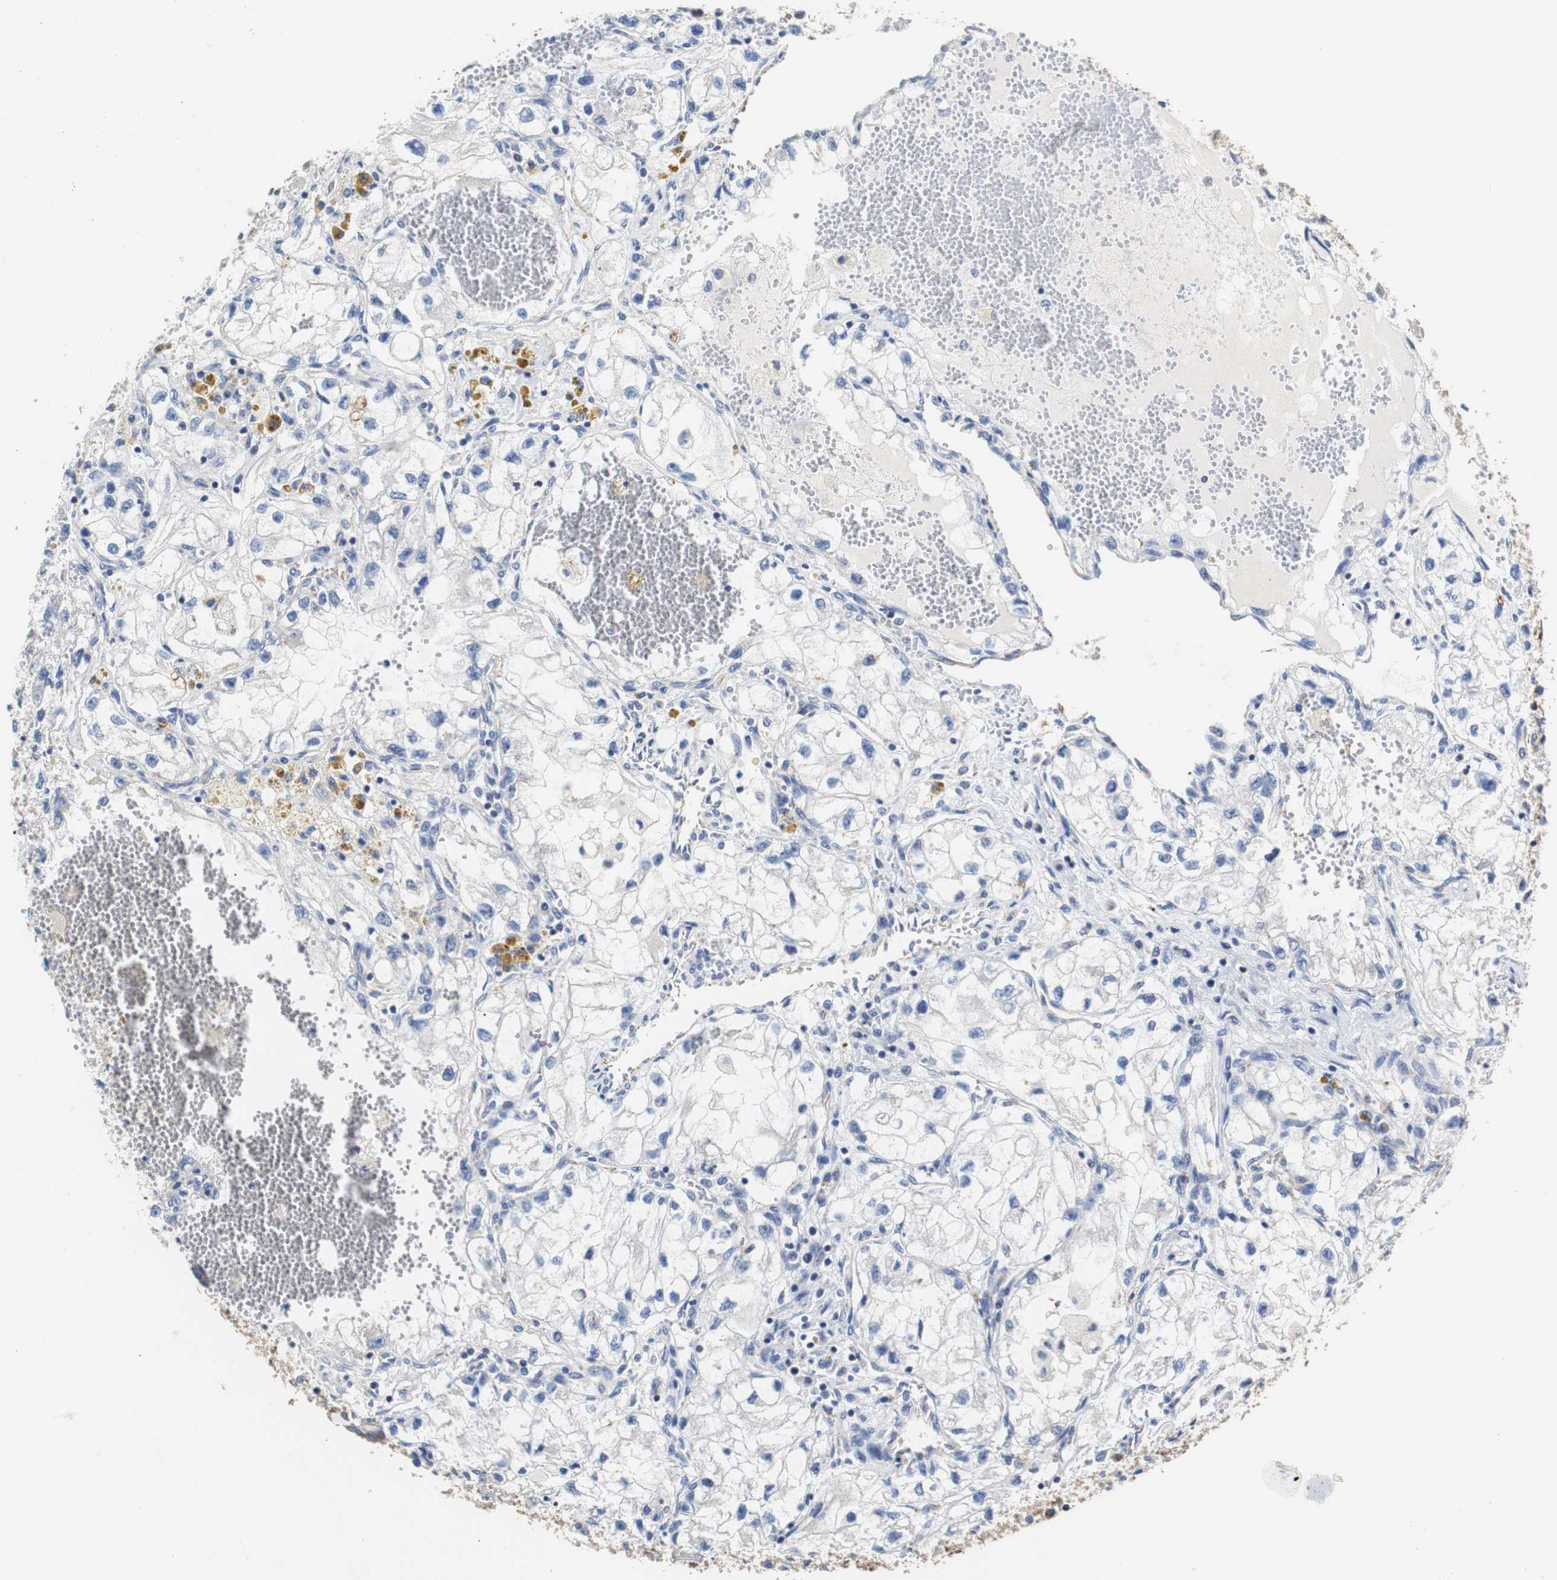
{"staining": {"intensity": "negative", "quantity": "none", "location": "none"}, "tissue": "renal cancer", "cell_type": "Tumor cells", "image_type": "cancer", "snomed": [{"axis": "morphology", "description": "Adenocarcinoma, NOS"}, {"axis": "topography", "description": "Kidney"}], "caption": "Immunohistochemistry (IHC) micrograph of neoplastic tissue: renal cancer (adenocarcinoma) stained with DAB reveals no significant protein positivity in tumor cells. (DAB (3,3'-diaminobenzidine) immunohistochemistry, high magnification).", "gene": "PCK1", "patient": {"sex": "female", "age": 70}}